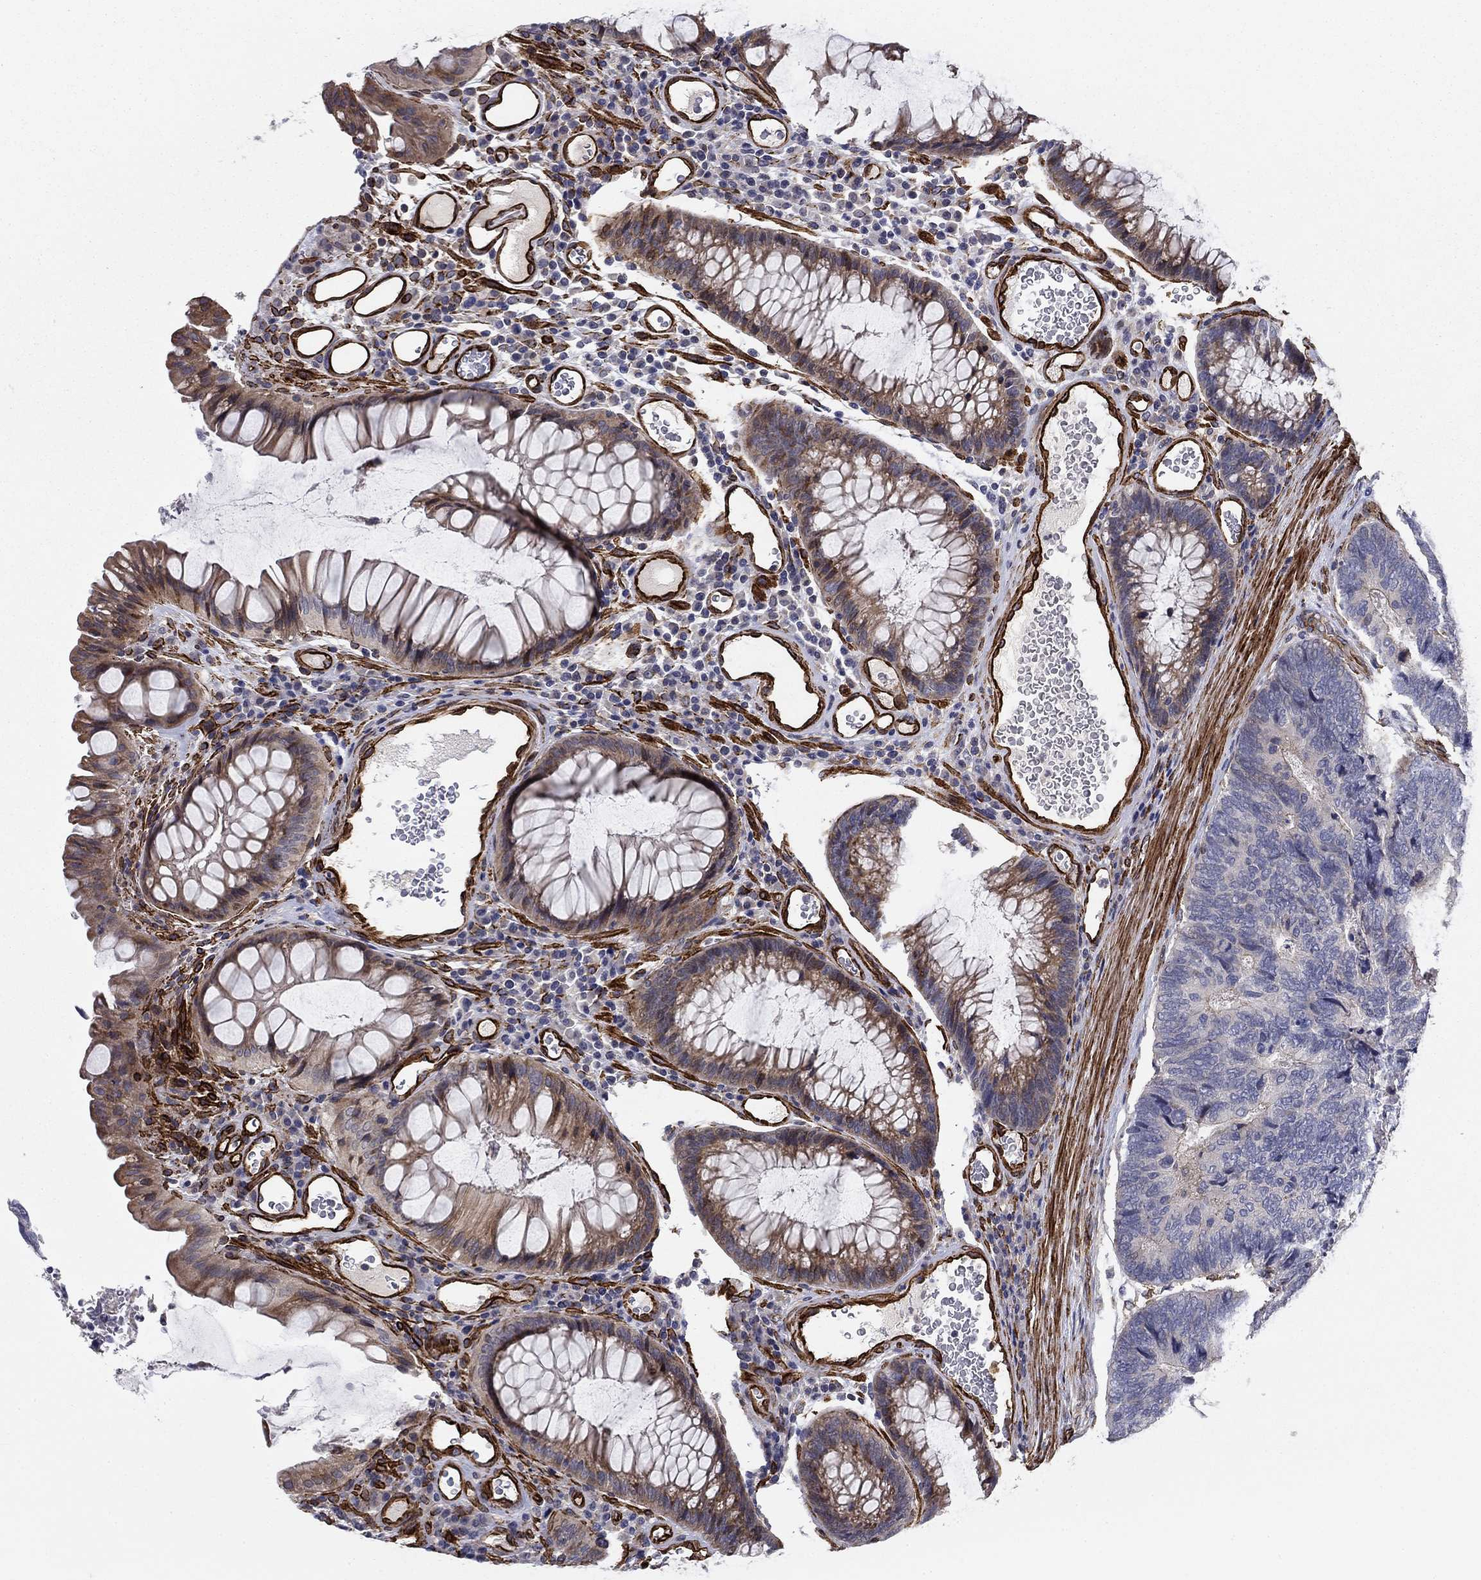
{"staining": {"intensity": "negative", "quantity": "none", "location": "none"}, "tissue": "colorectal cancer", "cell_type": "Tumor cells", "image_type": "cancer", "snomed": [{"axis": "morphology", "description": "Adenocarcinoma, NOS"}, {"axis": "topography", "description": "Colon"}], "caption": "High magnification brightfield microscopy of colorectal adenocarcinoma stained with DAB (brown) and counterstained with hematoxylin (blue): tumor cells show no significant positivity.", "gene": "SYNC", "patient": {"sex": "female", "age": 67}}